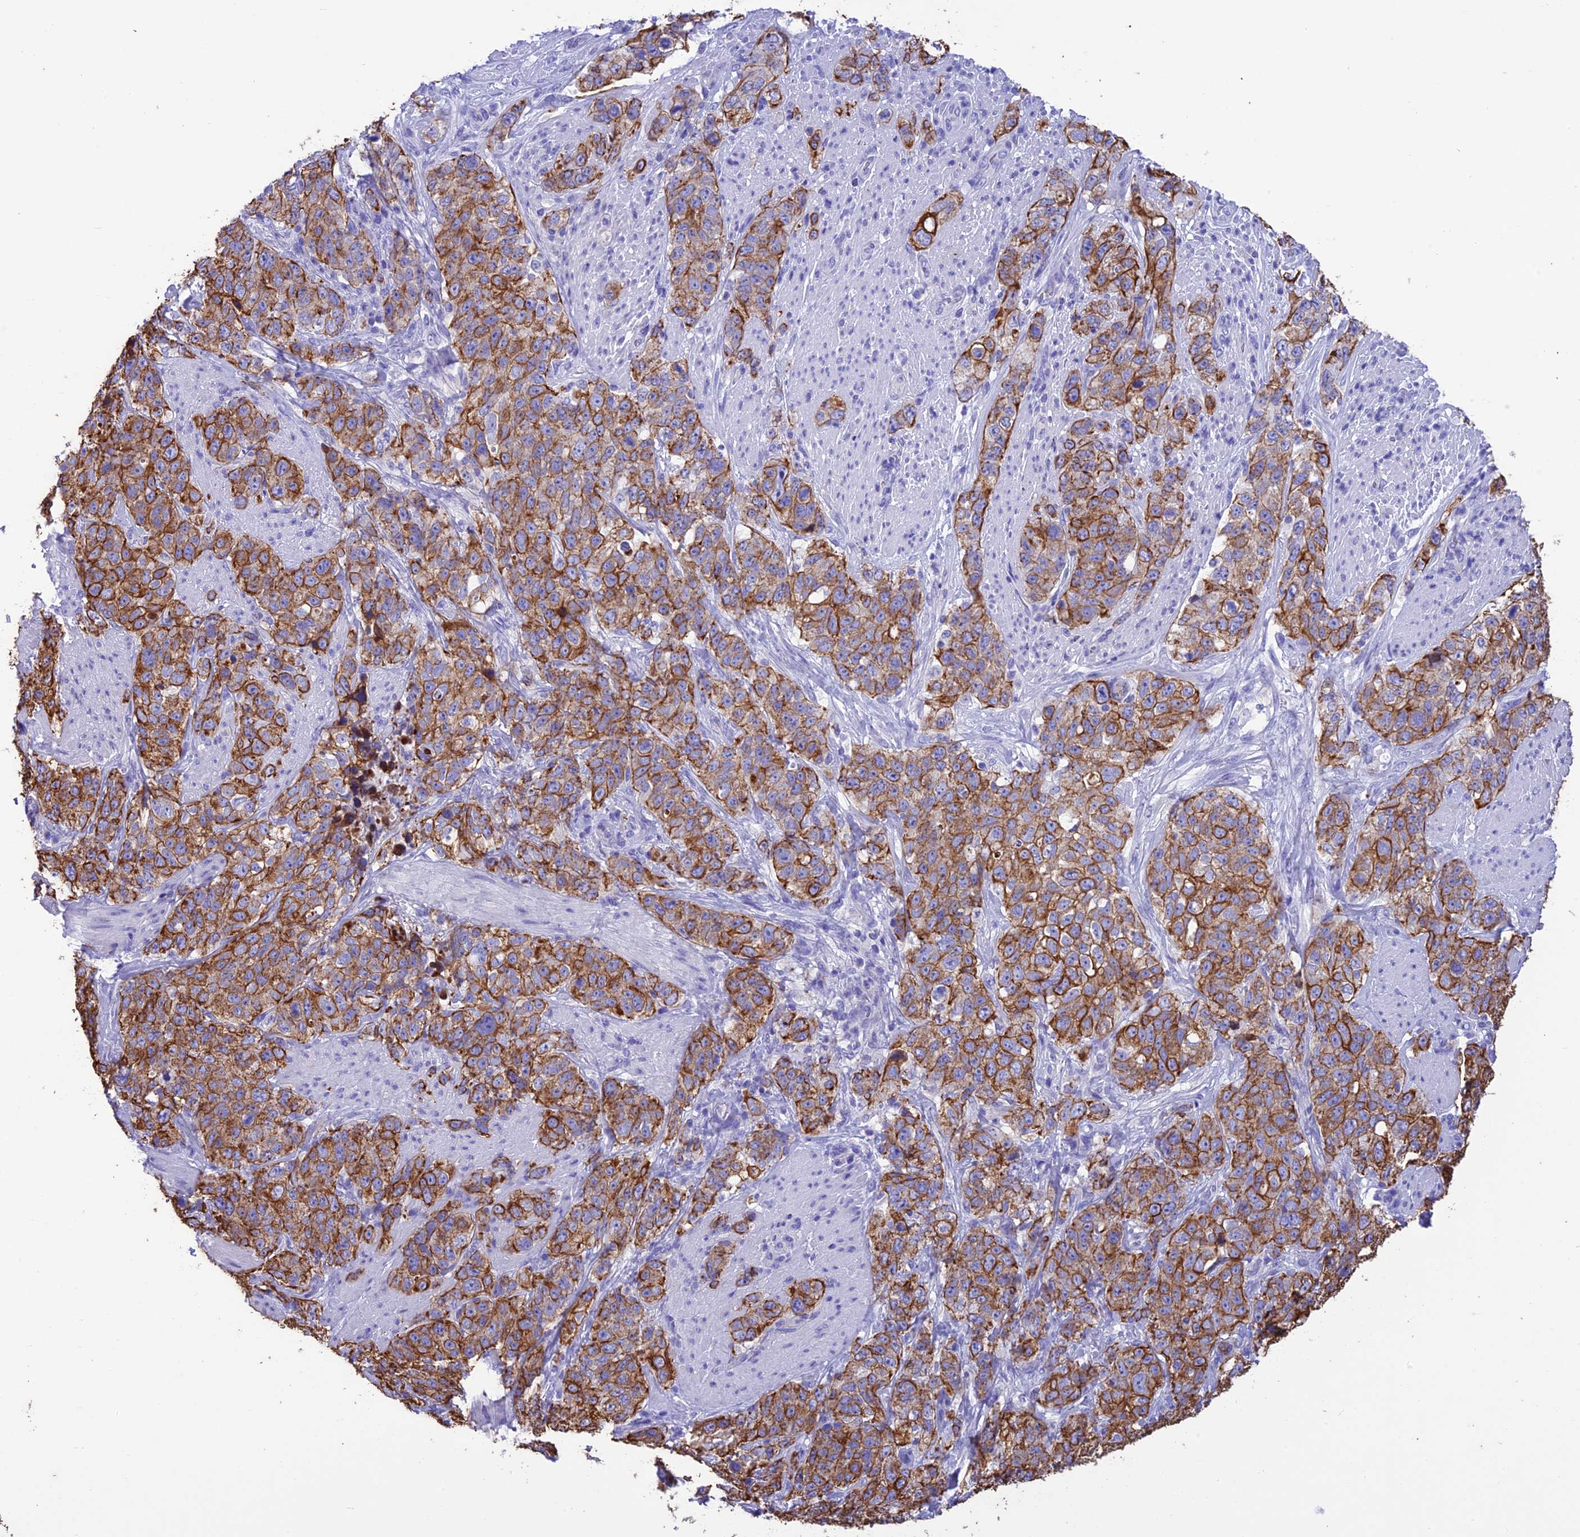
{"staining": {"intensity": "moderate", "quantity": ">75%", "location": "cytoplasmic/membranous"}, "tissue": "stomach cancer", "cell_type": "Tumor cells", "image_type": "cancer", "snomed": [{"axis": "morphology", "description": "Adenocarcinoma, NOS"}, {"axis": "topography", "description": "Stomach"}], "caption": "Moderate cytoplasmic/membranous protein positivity is present in about >75% of tumor cells in stomach adenocarcinoma.", "gene": "VPS52", "patient": {"sex": "male", "age": 48}}